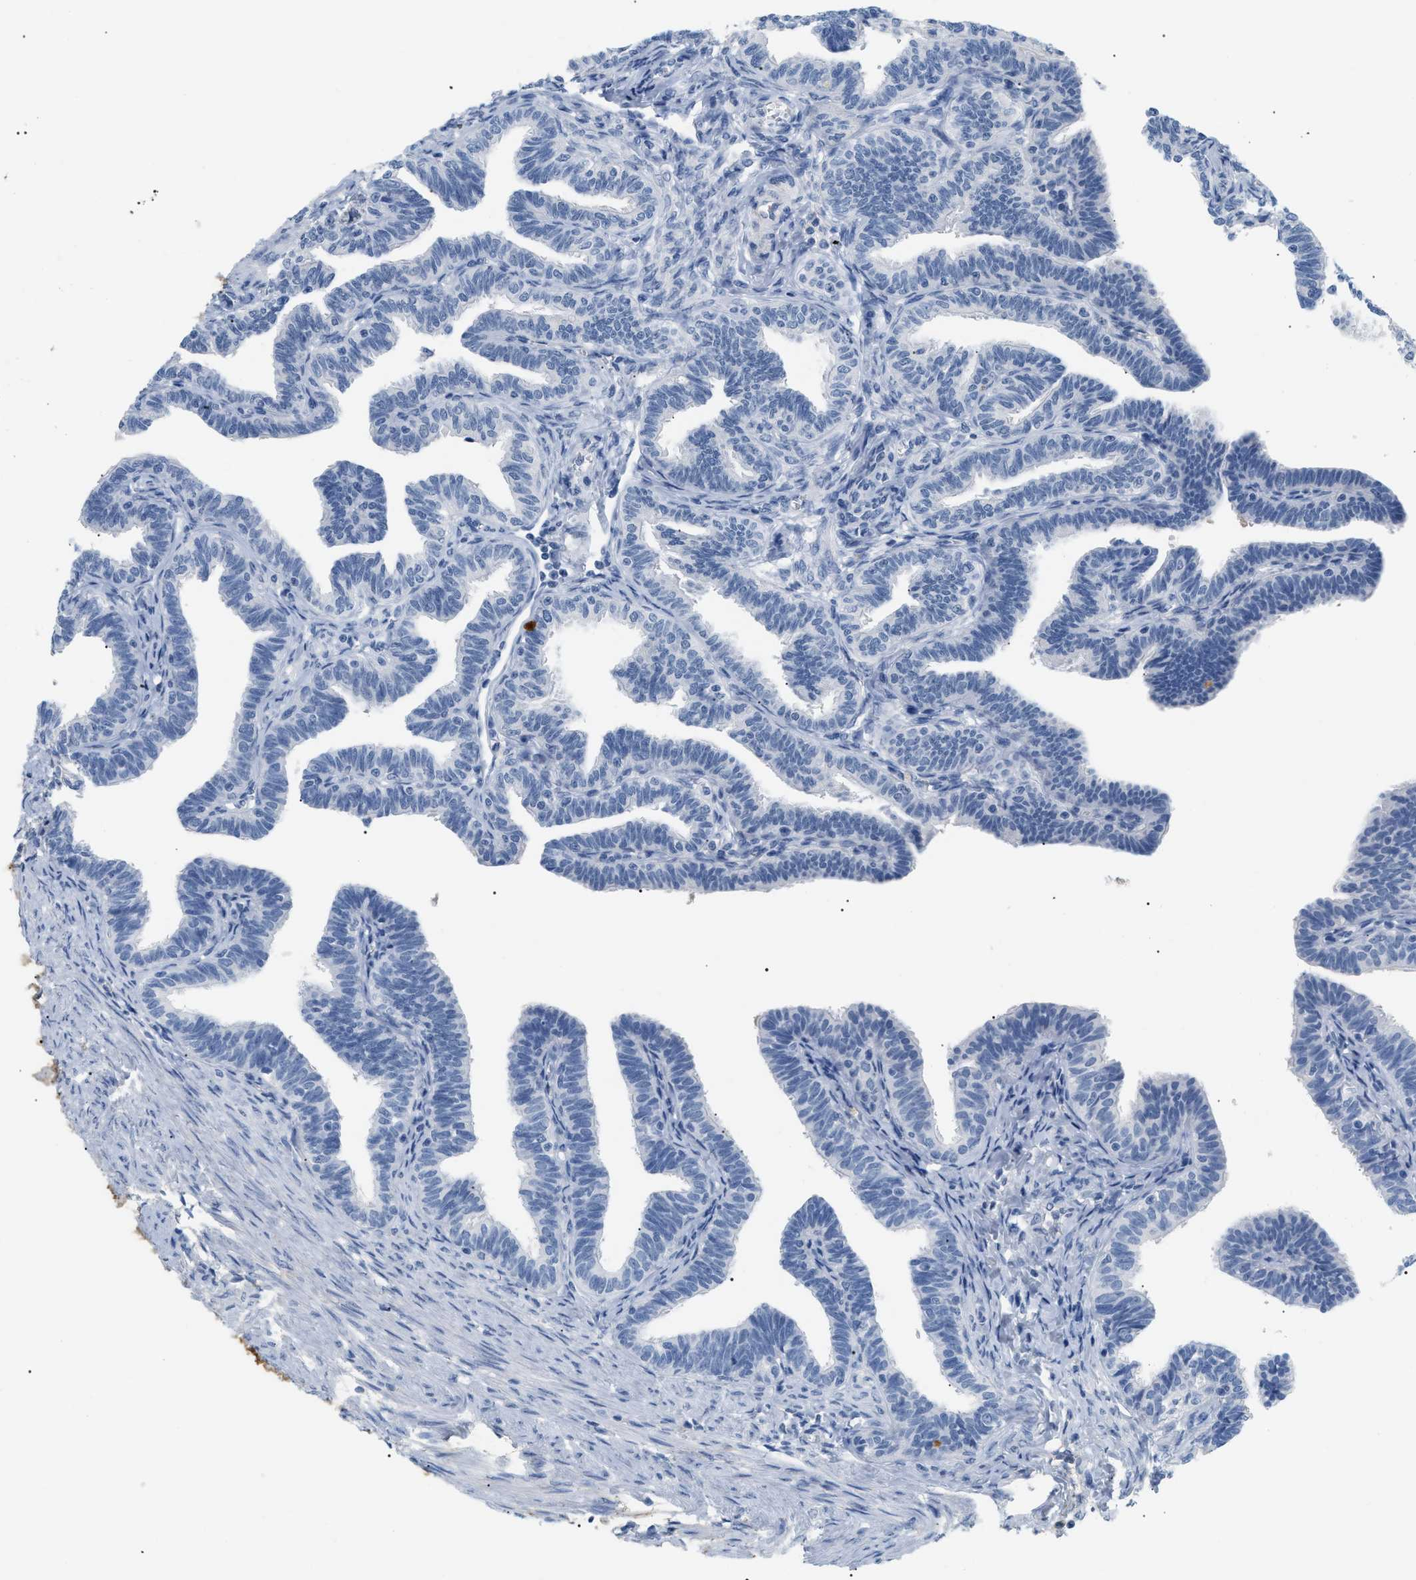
{"staining": {"intensity": "weak", "quantity": "25%-75%", "location": "cytoplasmic/membranous"}, "tissue": "fallopian tube", "cell_type": "Glandular cells", "image_type": "normal", "snomed": [{"axis": "morphology", "description": "Normal tissue, NOS"}, {"axis": "topography", "description": "Fallopian tube"}, {"axis": "topography", "description": "Ovary"}], "caption": "Human fallopian tube stained with a brown dye shows weak cytoplasmic/membranous positive staining in about 25%-75% of glandular cells.", "gene": "CFH", "patient": {"sex": "female", "age": 23}}